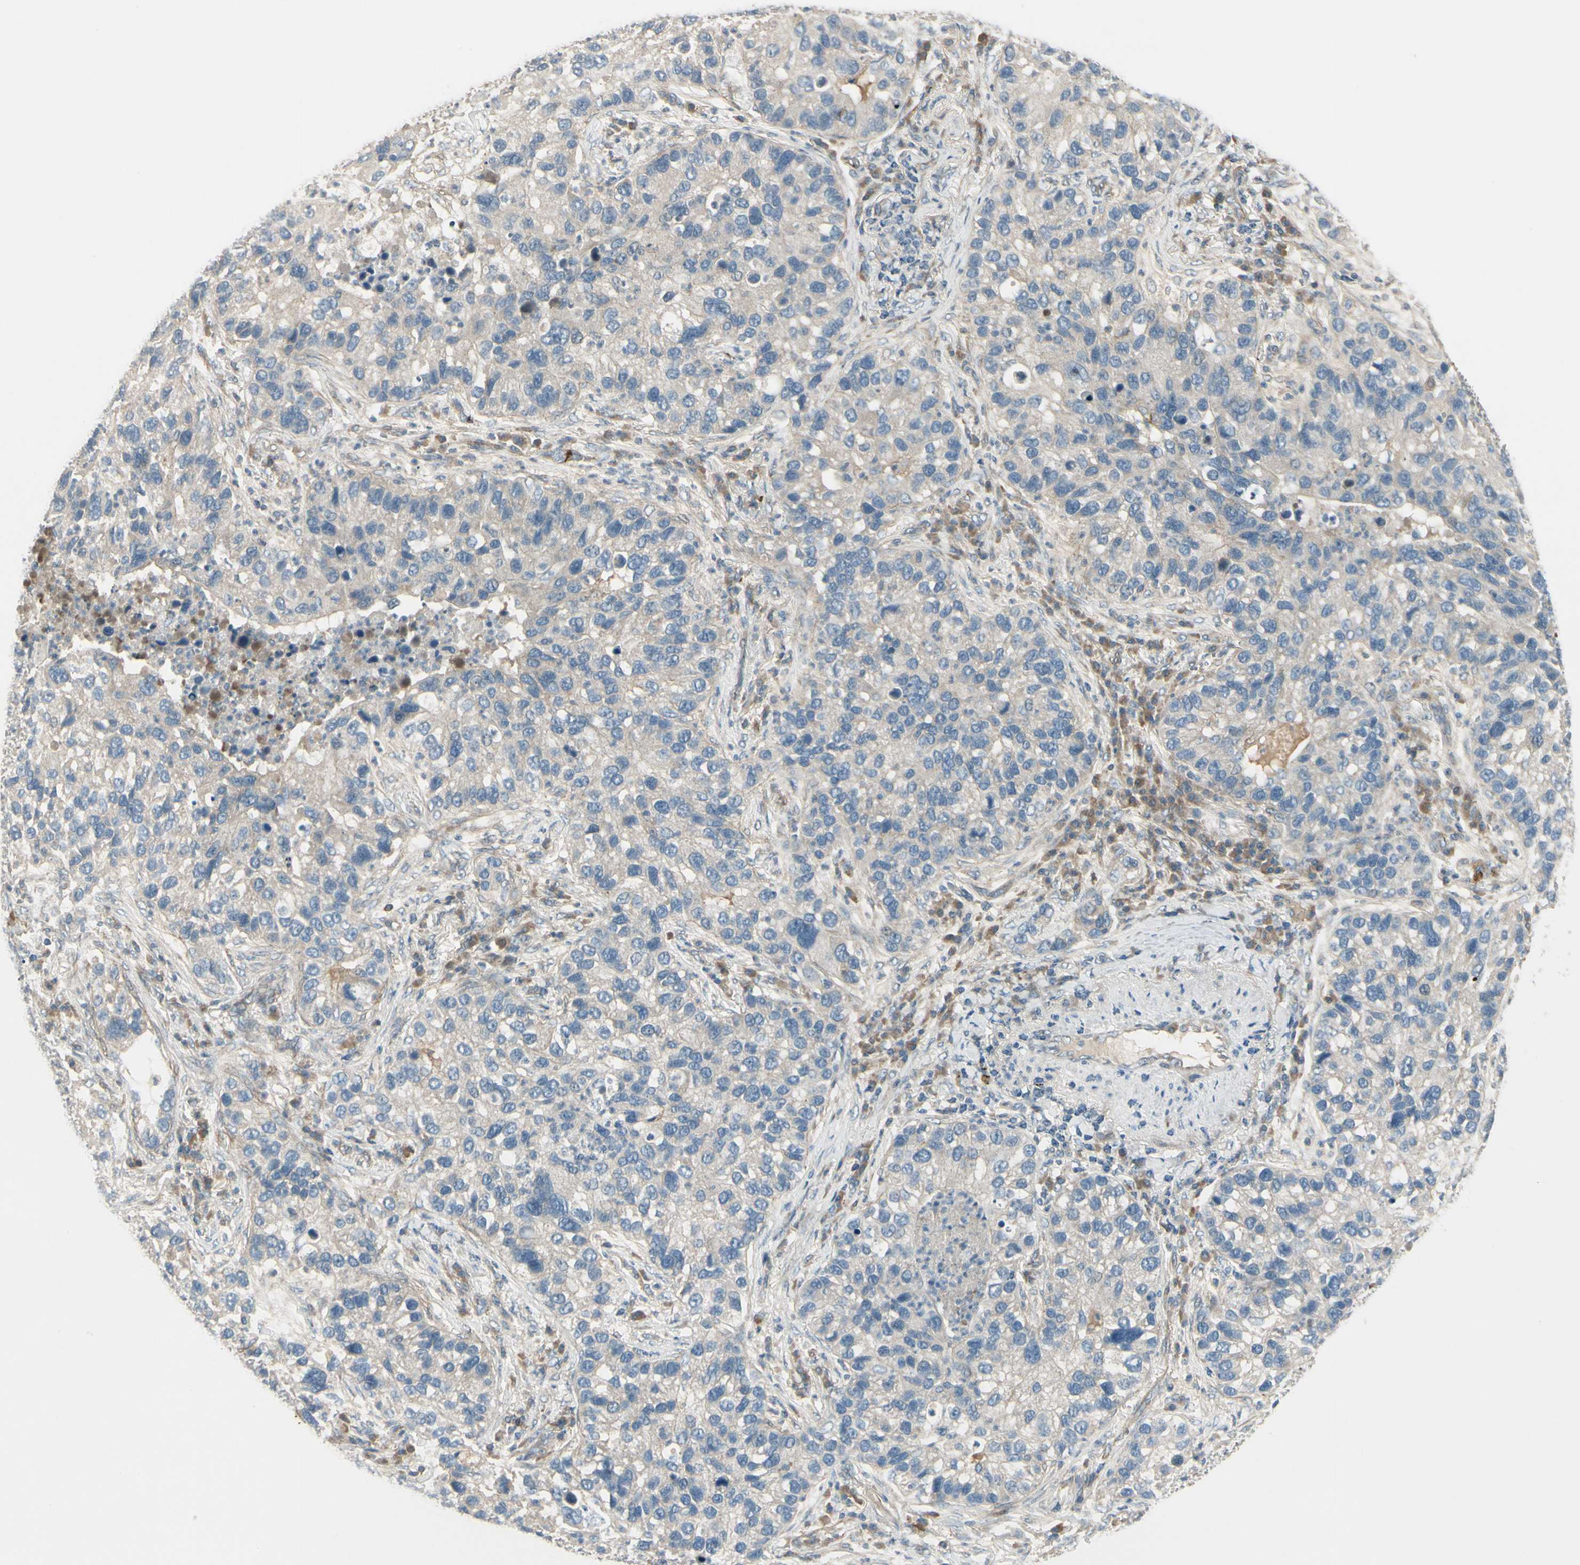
{"staining": {"intensity": "negative", "quantity": "none", "location": "none"}, "tissue": "lung cancer", "cell_type": "Tumor cells", "image_type": "cancer", "snomed": [{"axis": "morphology", "description": "Normal tissue, NOS"}, {"axis": "morphology", "description": "Adenocarcinoma, NOS"}, {"axis": "topography", "description": "Bronchus"}, {"axis": "topography", "description": "Lung"}], "caption": "High magnification brightfield microscopy of lung cancer stained with DAB (brown) and counterstained with hematoxylin (blue): tumor cells show no significant staining.", "gene": "PPP3CB", "patient": {"sex": "male", "age": 54}}